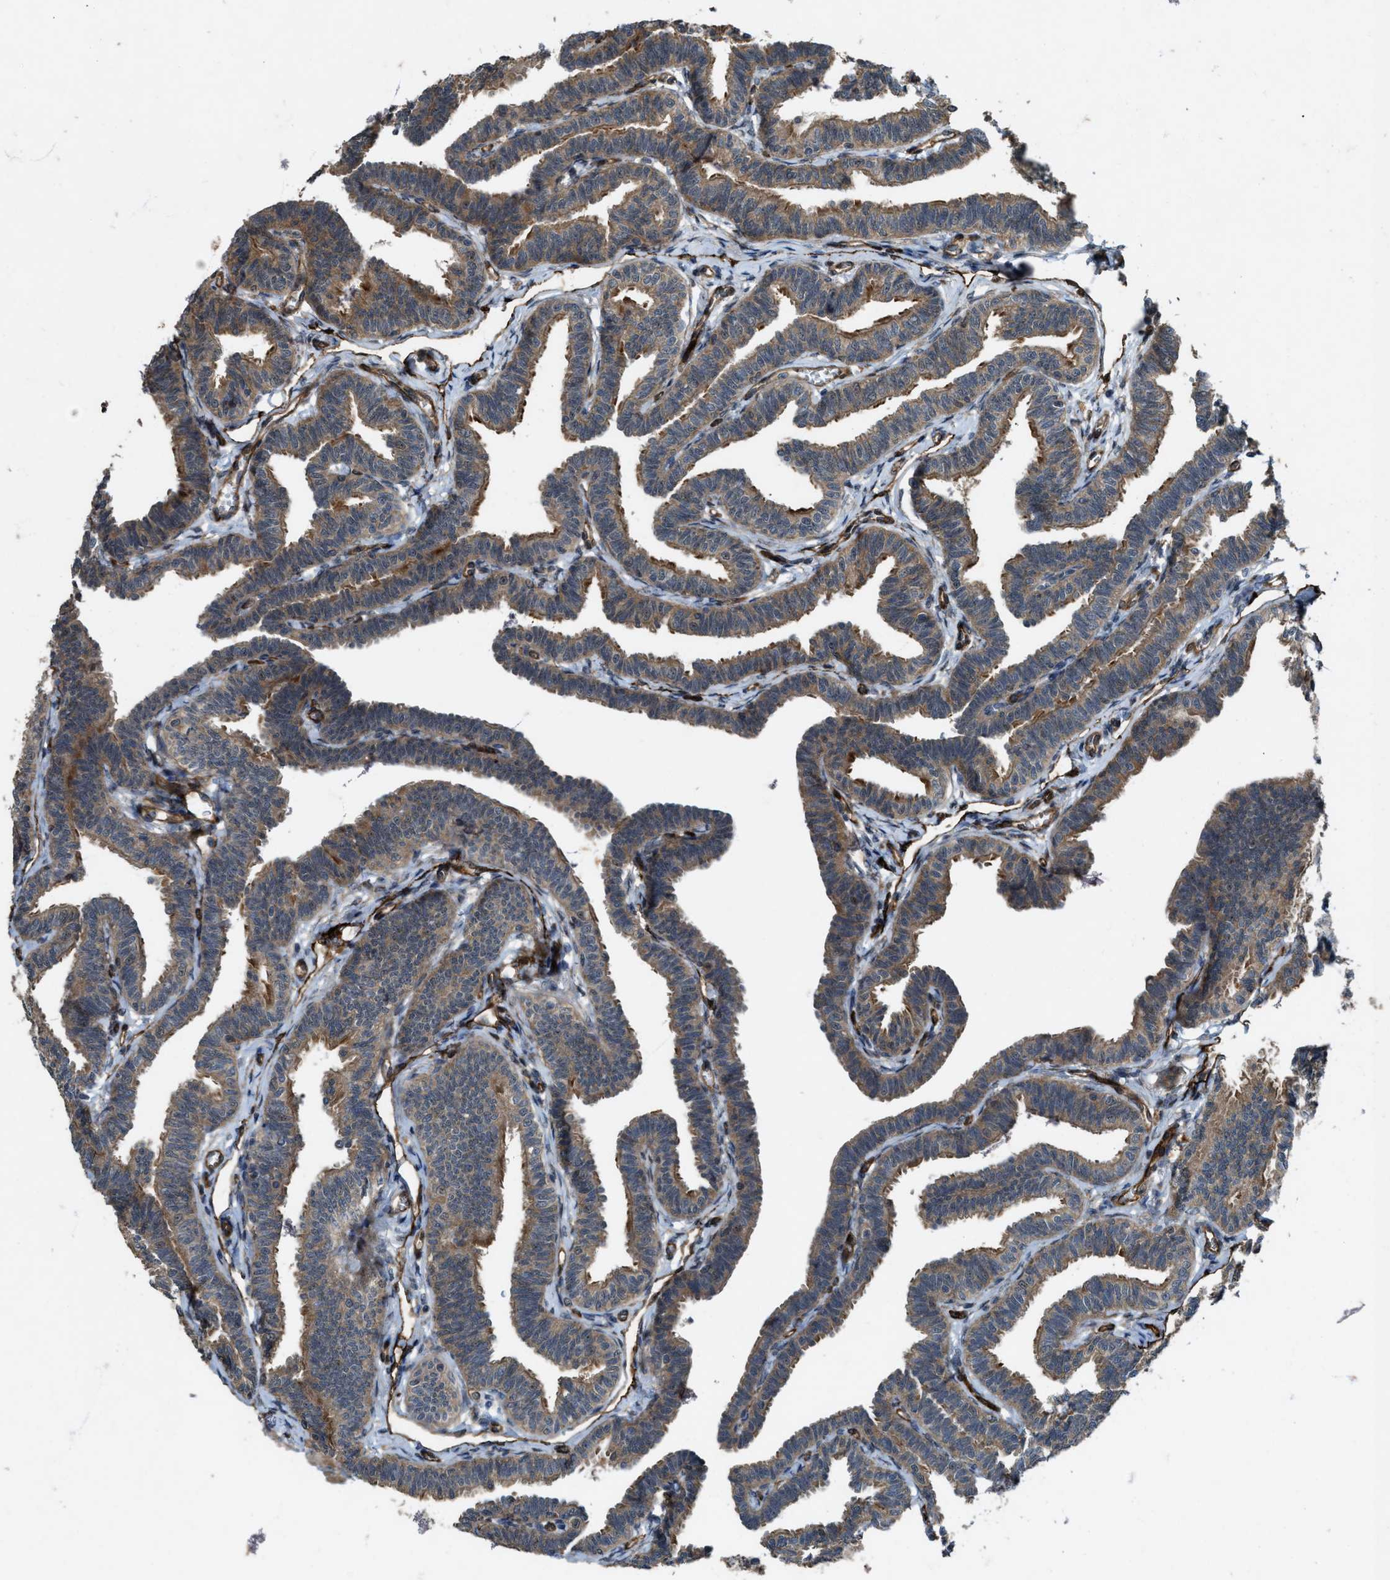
{"staining": {"intensity": "moderate", "quantity": ">75%", "location": "cytoplasmic/membranous"}, "tissue": "fallopian tube", "cell_type": "Glandular cells", "image_type": "normal", "snomed": [{"axis": "morphology", "description": "Normal tissue, NOS"}, {"axis": "topography", "description": "Fallopian tube"}, {"axis": "topography", "description": "Ovary"}], "caption": "This micrograph demonstrates immunohistochemistry staining of normal fallopian tube, with medium moderate cytoplasmic/membranous expression in about >75% of glandular cells.", "gene": "LRRC72", "patient": {"sex": "female", "age": 23}}